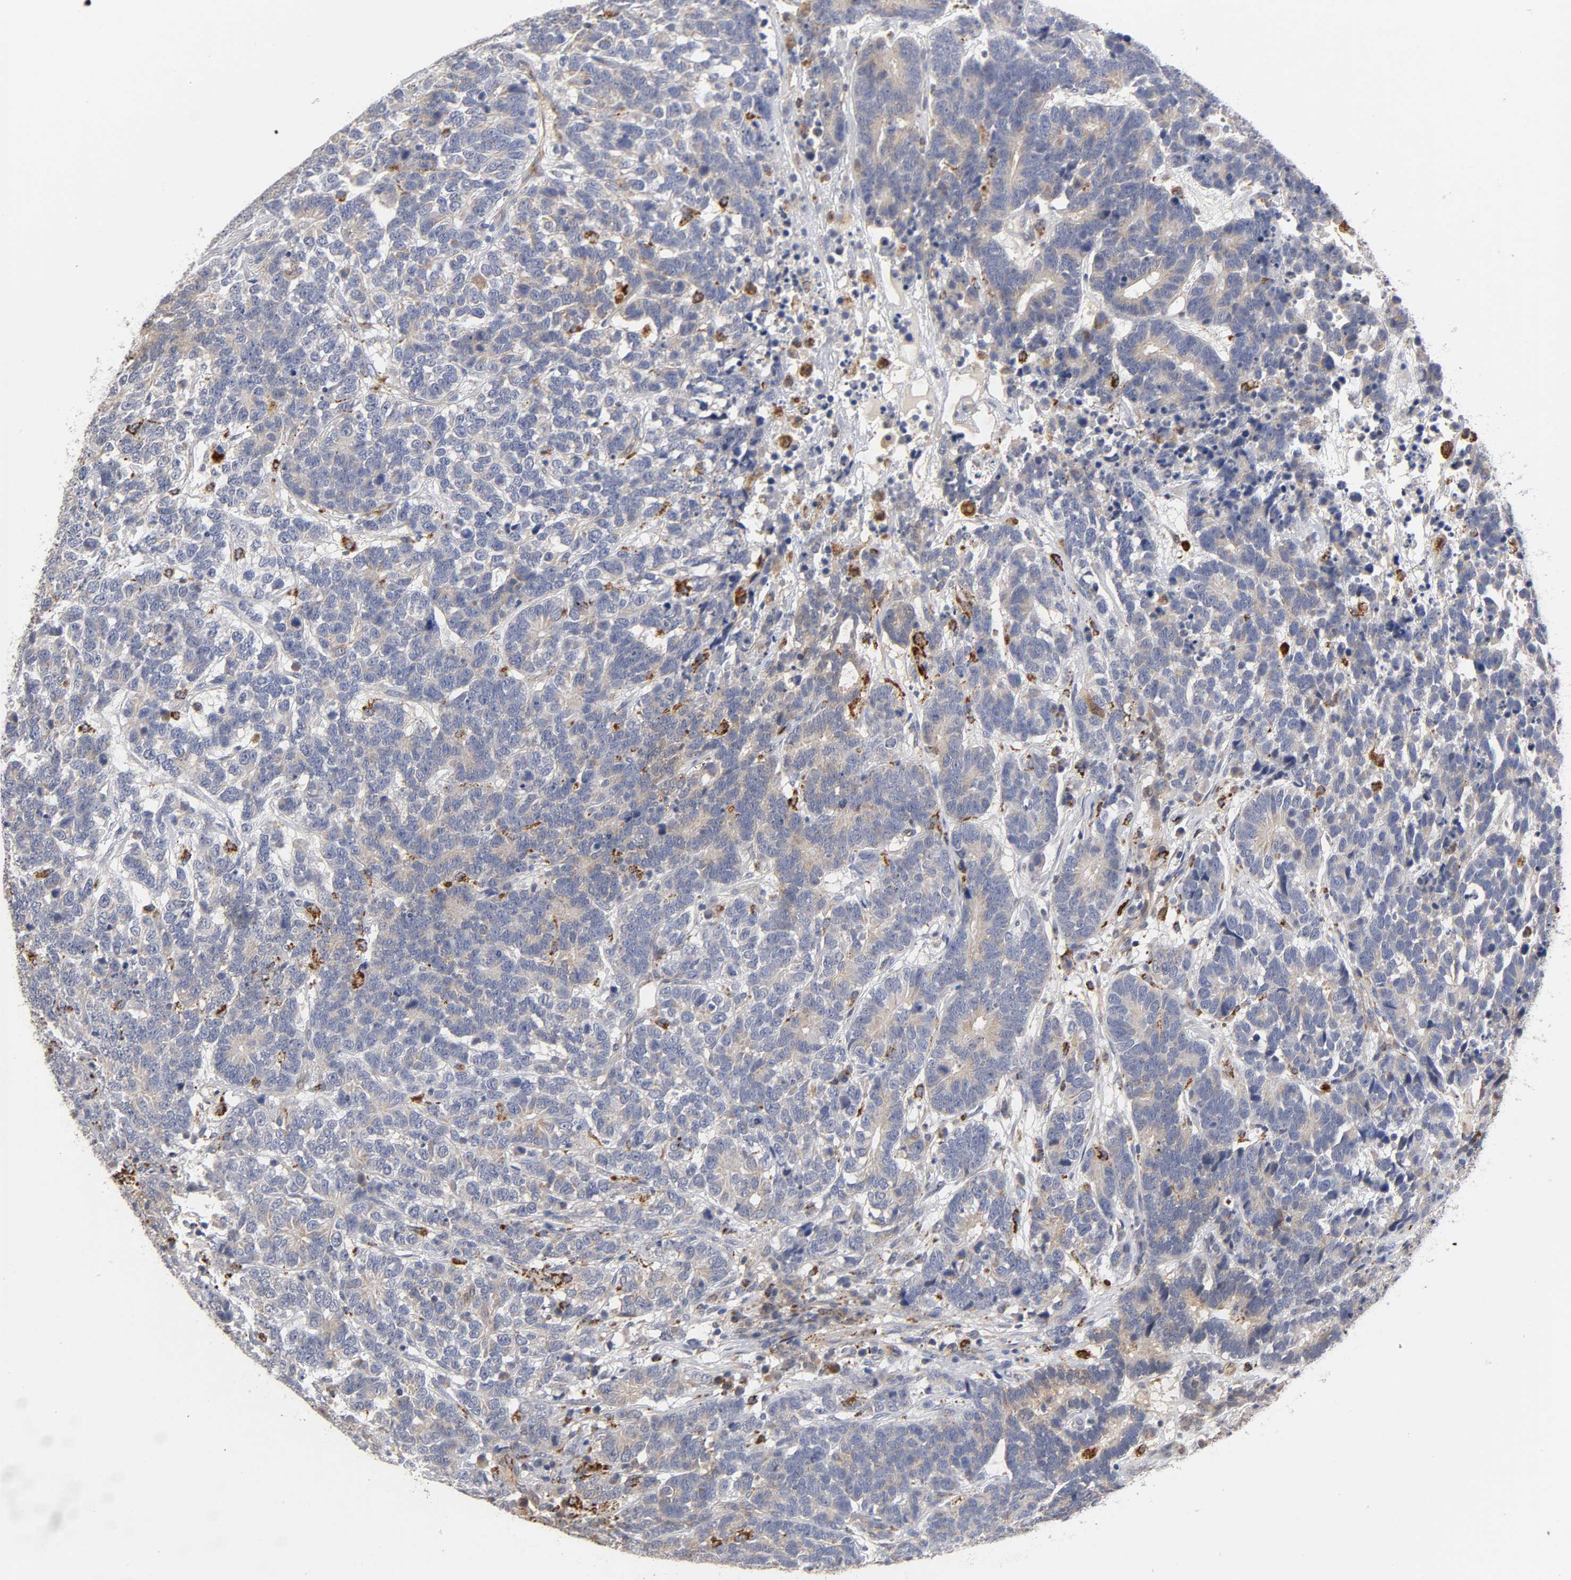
{"staining": {"intensity": "moderate", "quantity": ">75%", "location": "cytoplasmic/membranous"}, "tissue": "testis cancer", "cell_type": "Tumor cells", "image_type": "cancer", "snomed": [{"axis": "morphology", "description": "Carcinoma, Embryonal, NOS"}, {"axis": "topography", "description": "Testis"}], "caption": "Immunohistochemical staining of testis cancer shows medium levels of moderate cytoplasmic/membranous protein staining in about >75% of tumor cells.", "gene": "ISG15", "patient": {"sex": "male", "age": 26}}